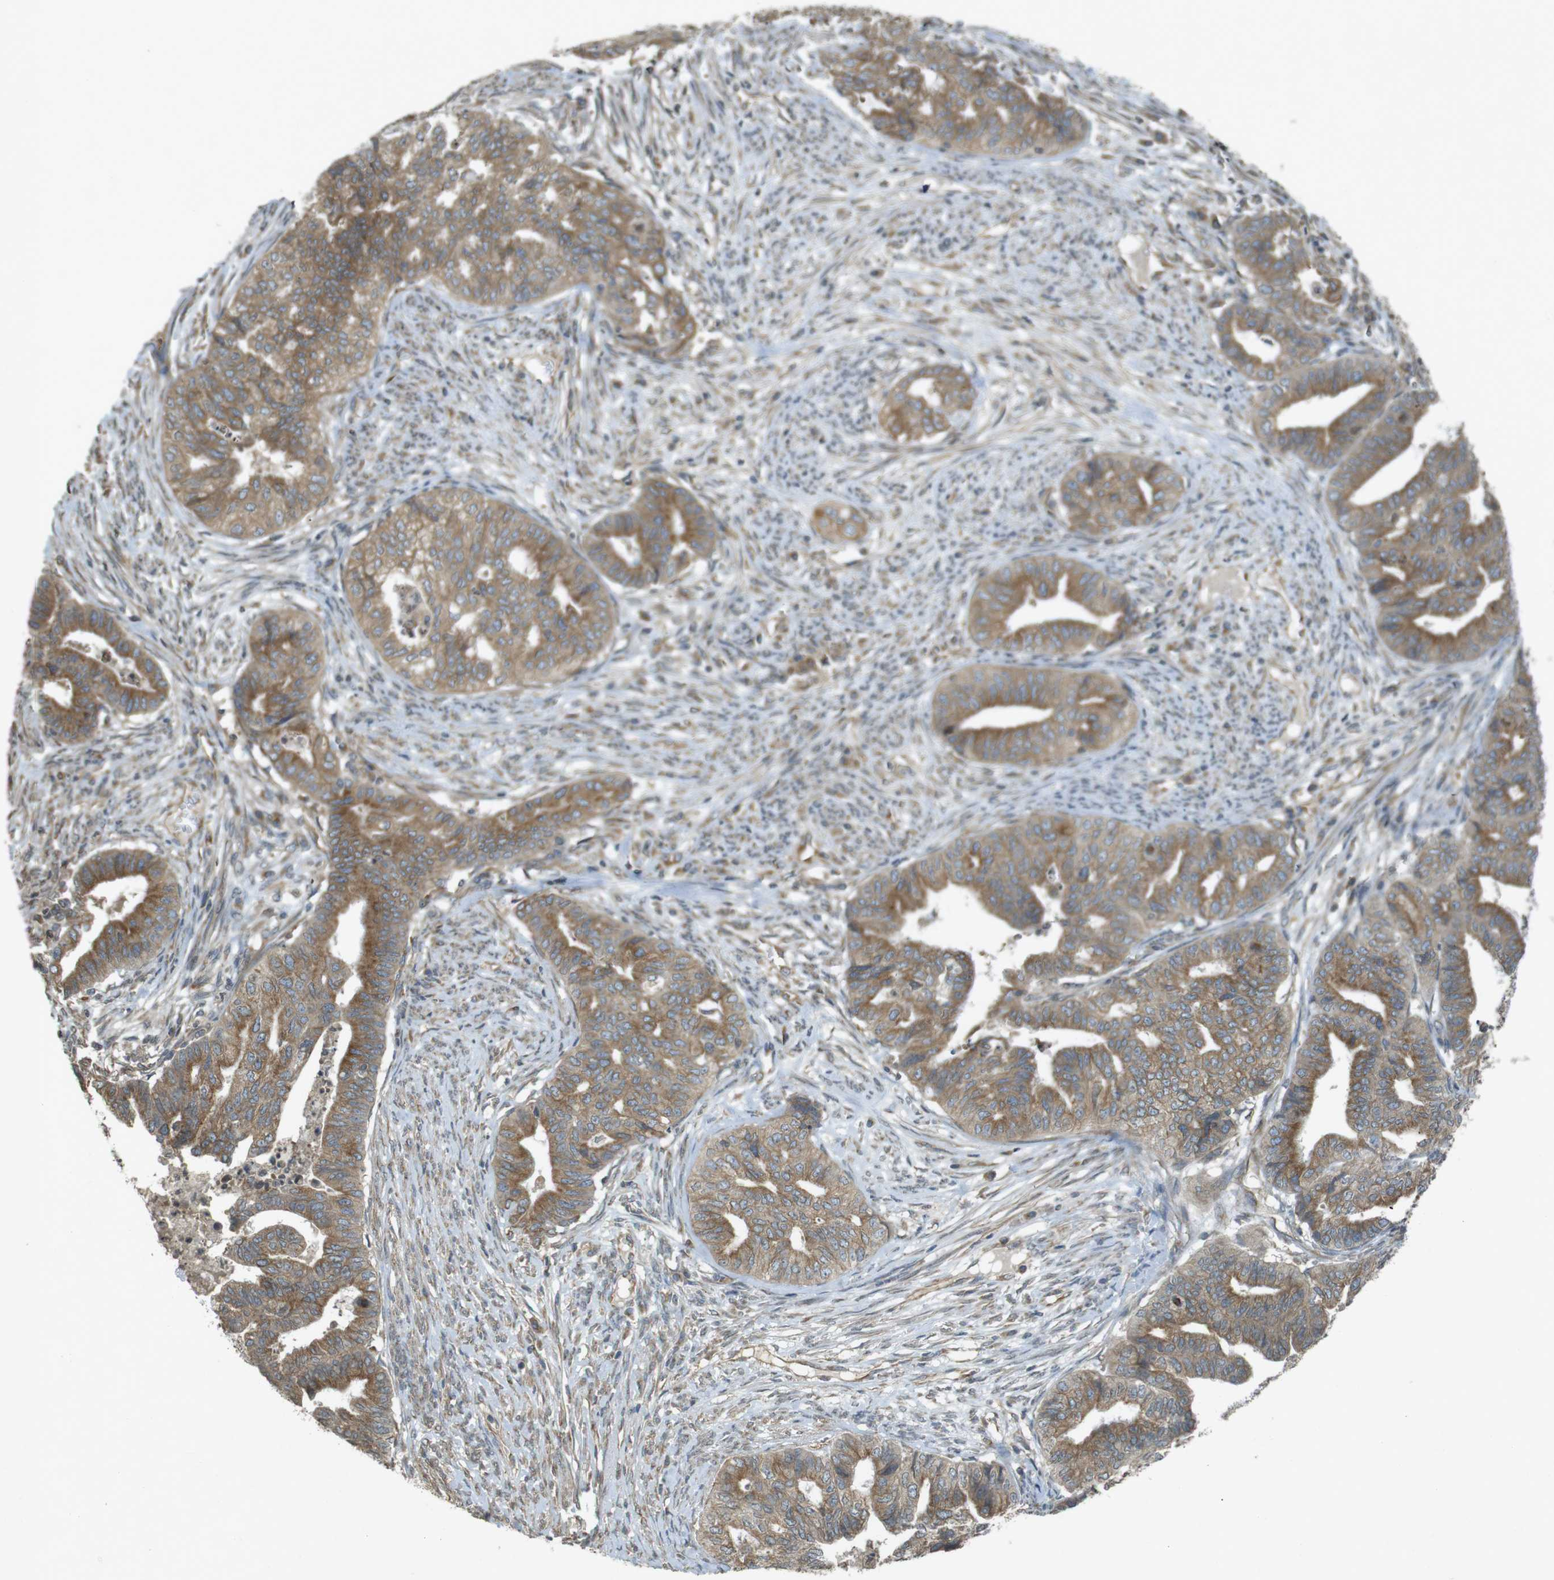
{"staining": {"intensity": "moderate", "quantity": ">75%", "location": "cytoplasmic/membranous"}, "tissue": "endometrial cancer", "cell_type": "Tumor cells", "image_type": "cancer", "snomed": [{"axis": "morphology", "description": "Adenocarcinoma, NOS"}, {"axis": "topography", "description": "Endometrium"}], "caption": "Immunohistochemistry (IHC) image of human endometrial cancer stained for a protein (brown), which exhibits medium levels of moderate cytoplasmic/membranous expression in about >75% of tumor cells.", "gene": "KIF5B", "patient": {"sex": "female", "age": 79}}